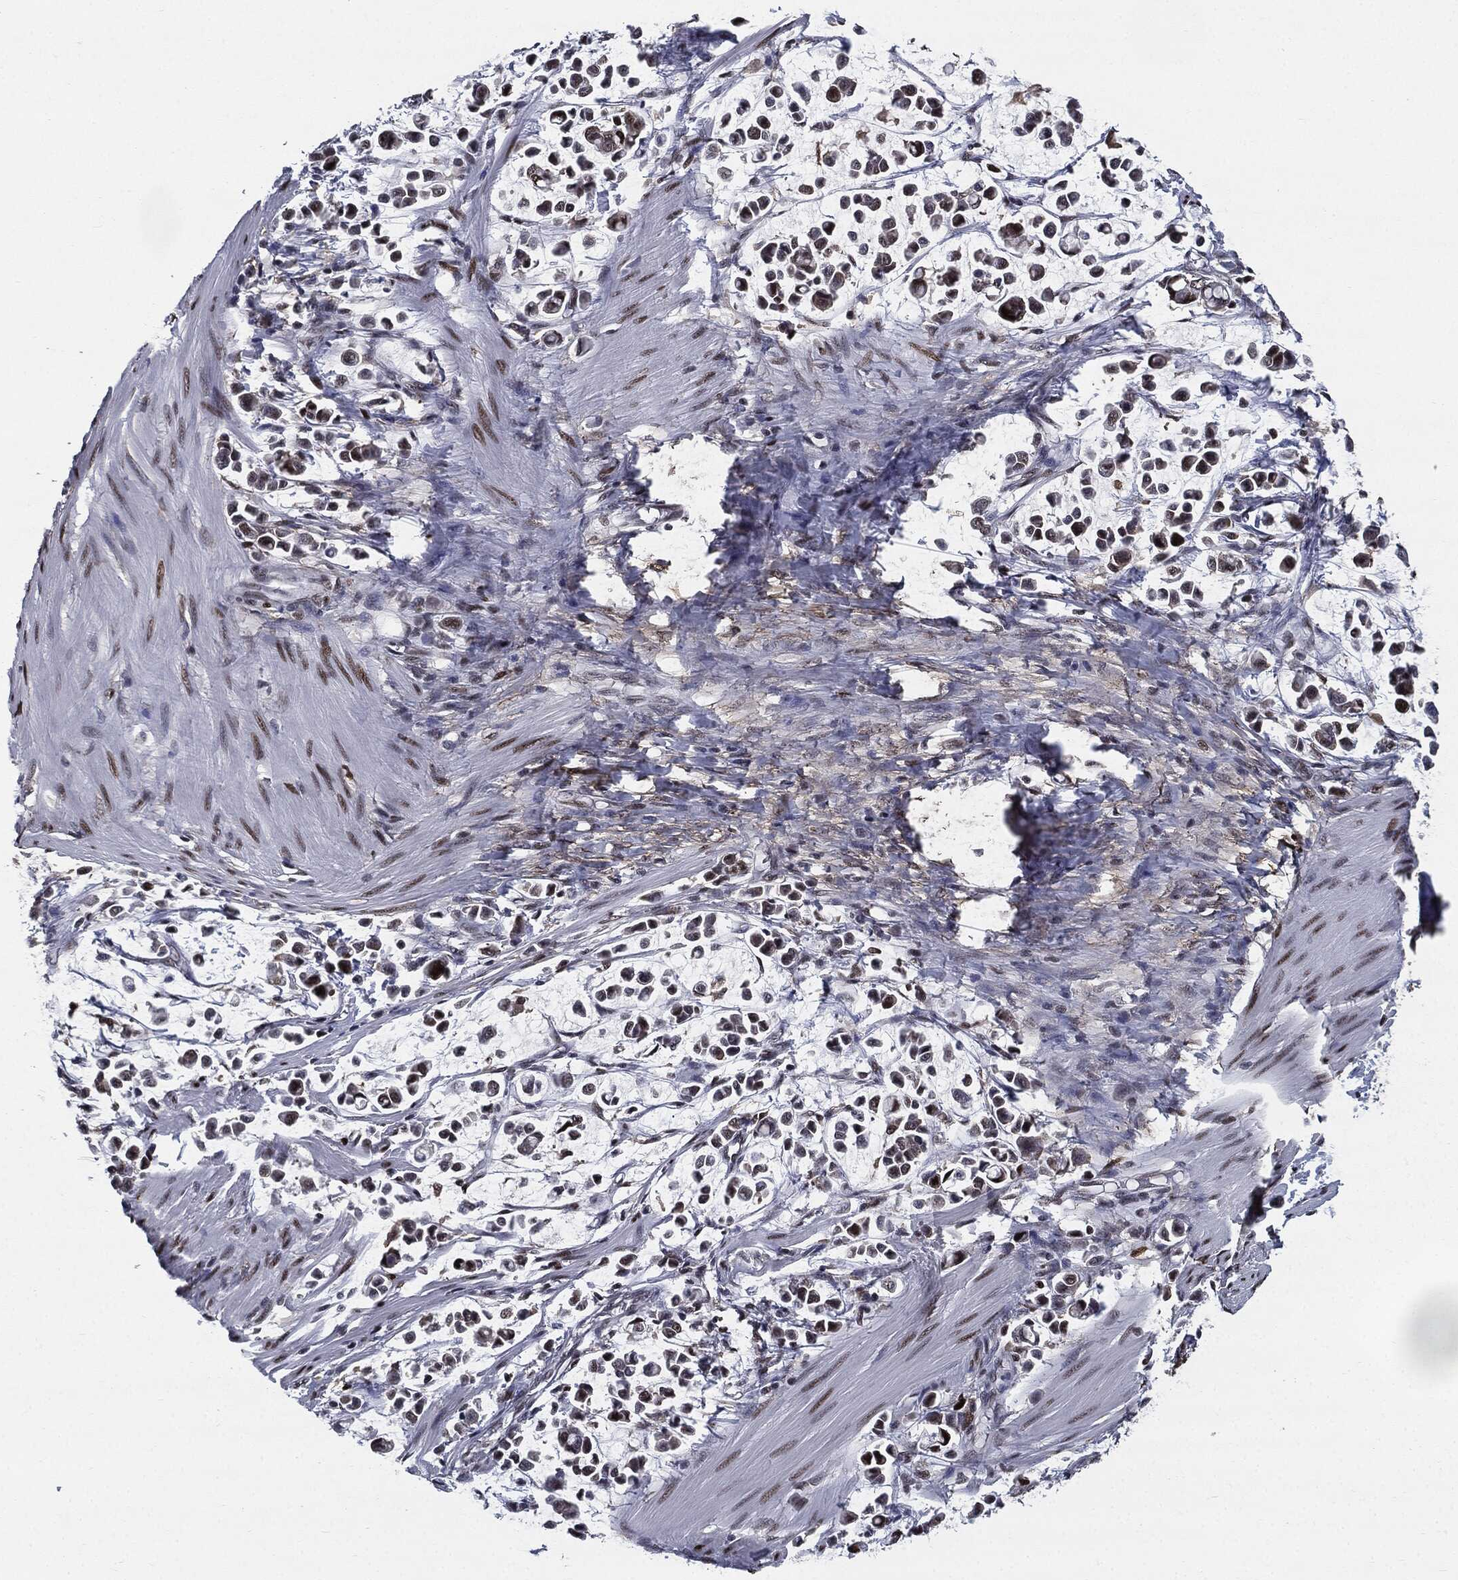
{"staining": {"intensity": "strong", "quantity": "25%-75%", "location": "nuclear"}, "tissue": "stomach cancer", "cell_type": "Tumor cells", "image_type": "cancer", "snomed": [{"axis": "morphology", "description": "Adenocarcinoma, NOS"}, {"axis": "topography", "description": "Stomach"}], "caption": "Protein expression by immunohistochemistry reveals strong nuclear expression in about 25%-75% of tumor cells in stomach cancer (adenocarcinoma).", "gene": "JUN", "patient": {"sex": "male", "age": 82}}